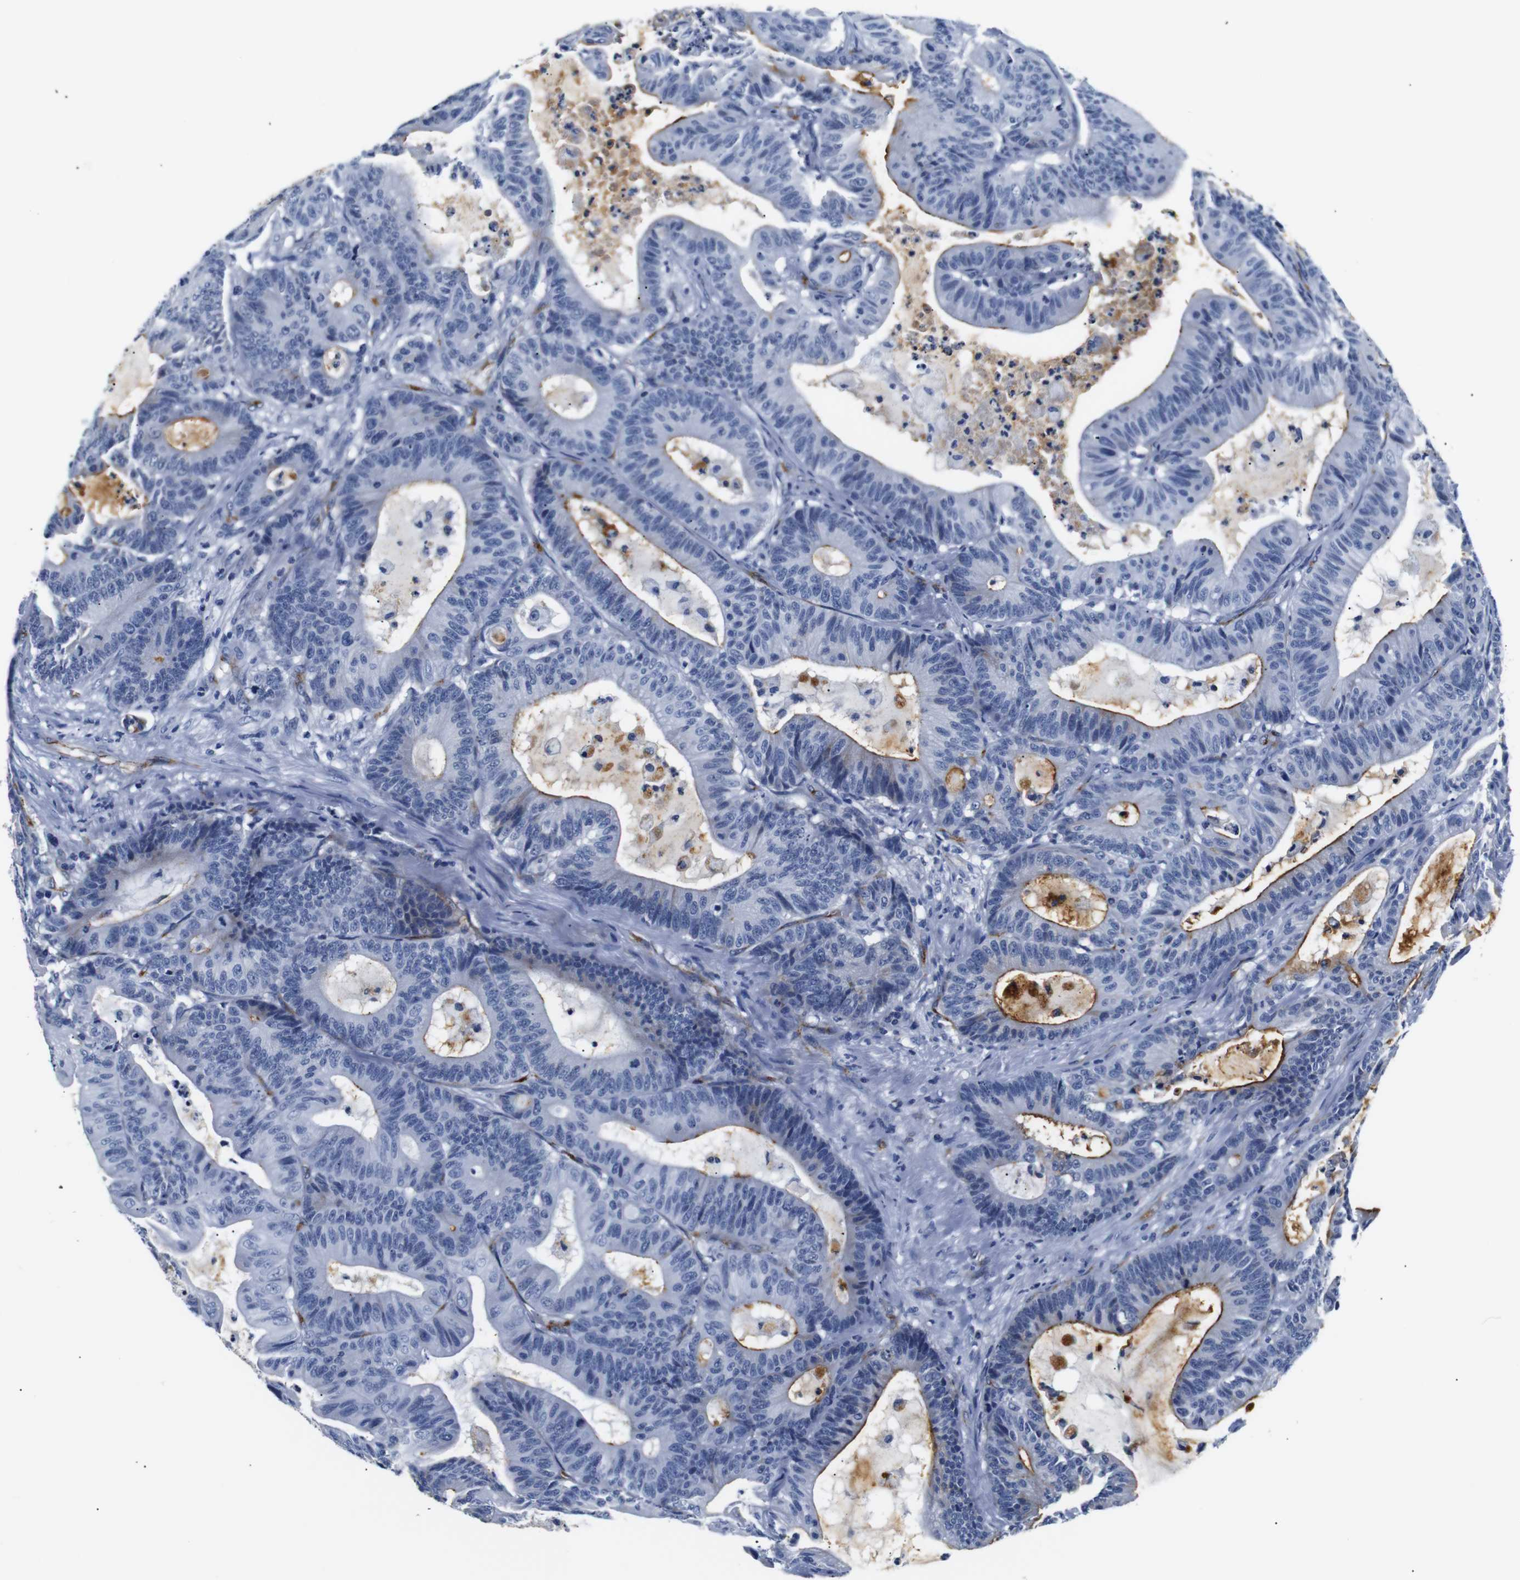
{"staining": {"intensity": "moderate", "quantity": "25%-75%", "location": "cytoplasmic/membranous"}, "tissue": "colorectal cancer", "cell_type": "Tumor cells", "image_type": "cancer", "snomed": [{"axis": "morphology", "description": "Adenocarcinoma, NOS"}, {"axis": "topography", "description": "Colon"}], "caption": "Moderate cytoplasmic/membranous expression is appreciated in about 25%-75% of tumor cells in colorectal cancer (adenocarcinoma).", "gene": "MUC4", "patient": {"sex": "female", "age": 84}}